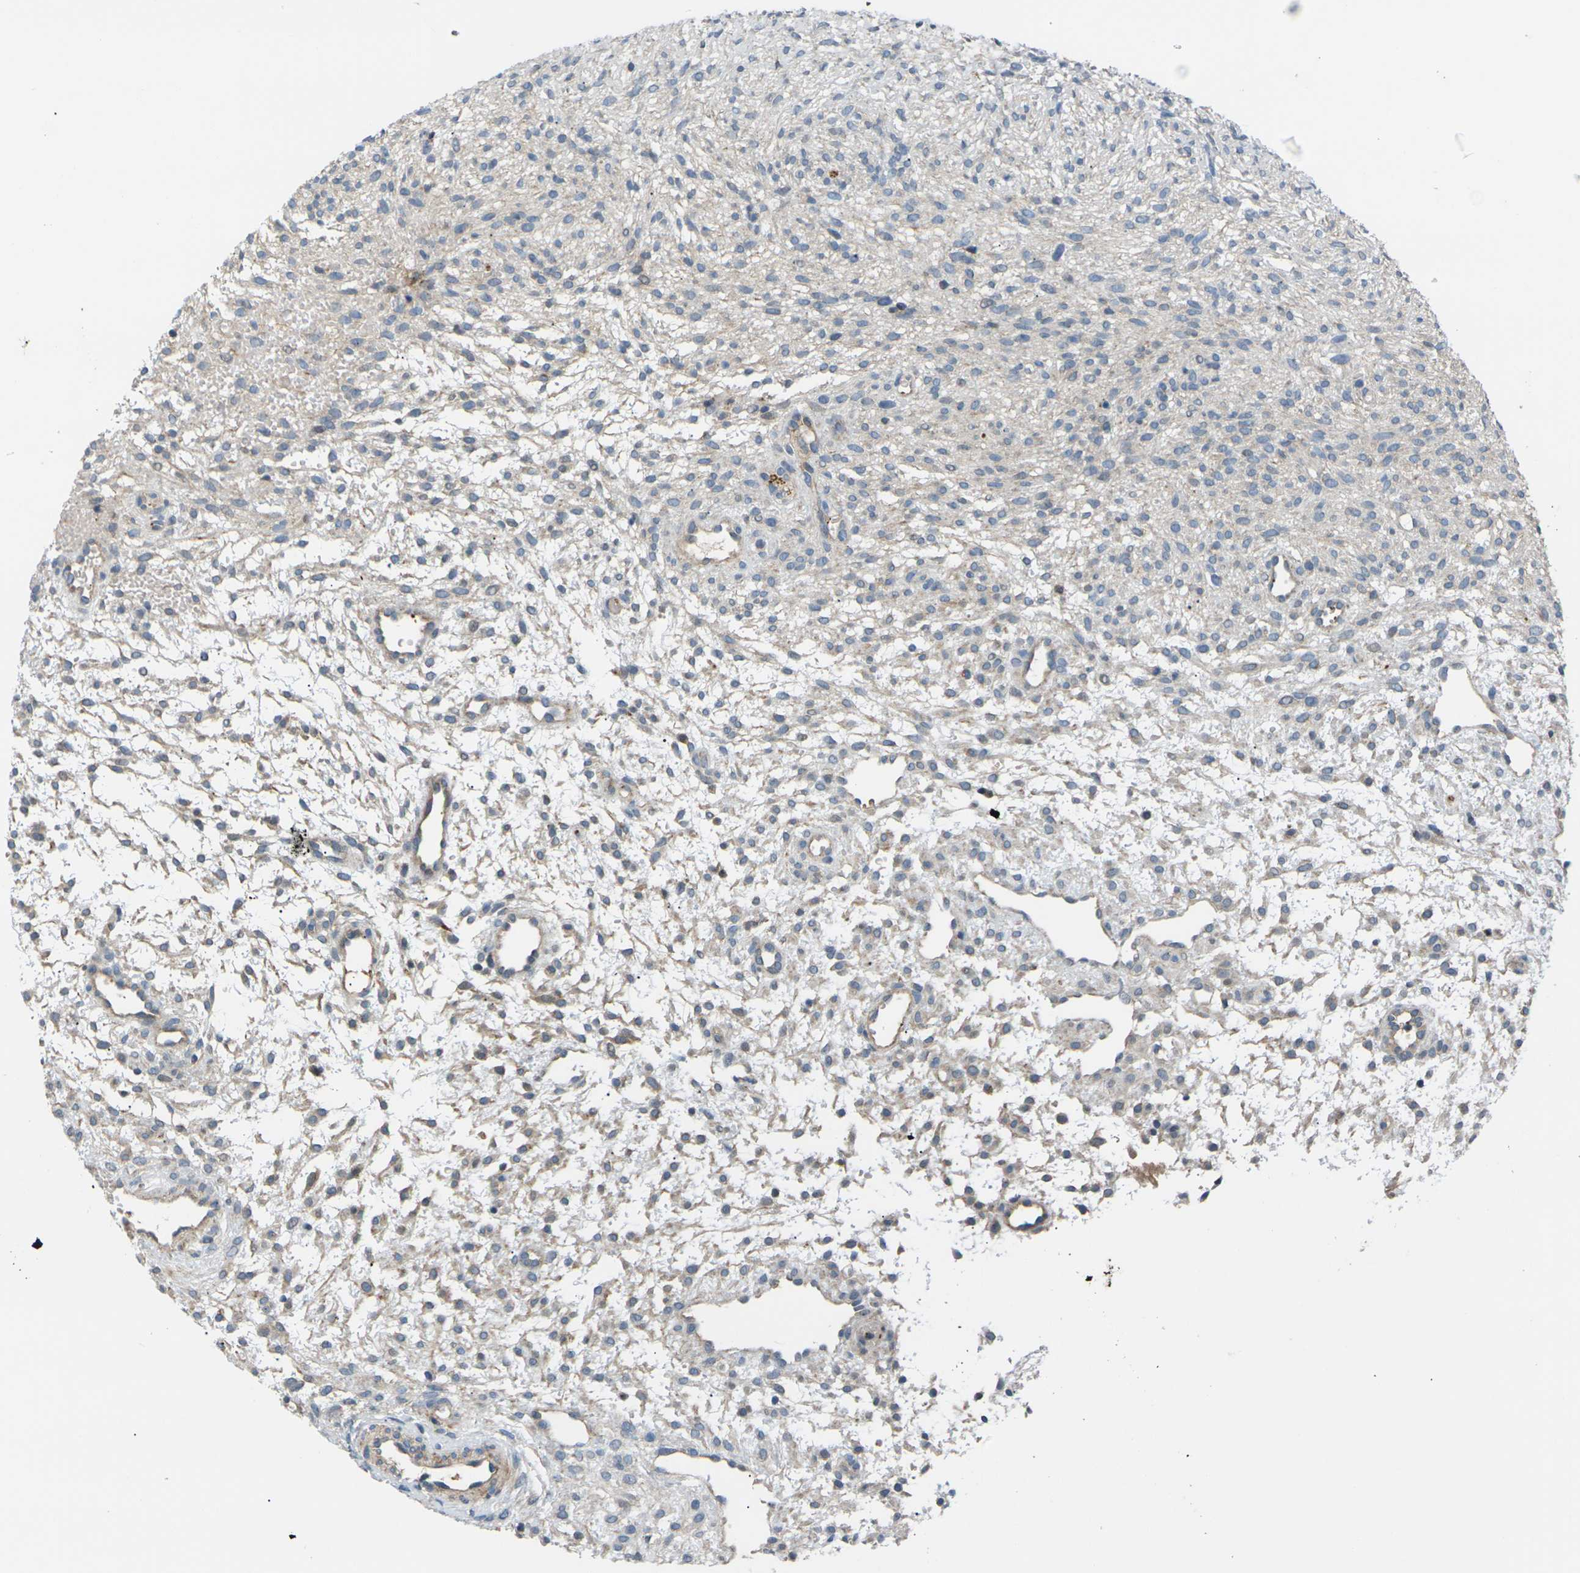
{"staining": {"intensity": "weak", "quantity": "<25%", "location": "cytoplasmic/membranous"}, "tissue": "ovary", "cell_type": "Ovarian stroma cells", "image_type": "normal", "snomed": [{"axis": "morphology", "description": "Normal tissue, NOS"}, {"axis": "morphology", "description": "Cyst, NOS"}, {"axis": "topography", "description": "Ovary"}], "caption": "Image shows no significant protein positivity in ovarian stroma cells of benign ovary. (Stains: DAB IHC with hematoxylin counter stain, Microscopy: brightfield microscopy at high magnification).", "gene": "RPS6KA3", "patient": {"sex": "female", "age": 18}}